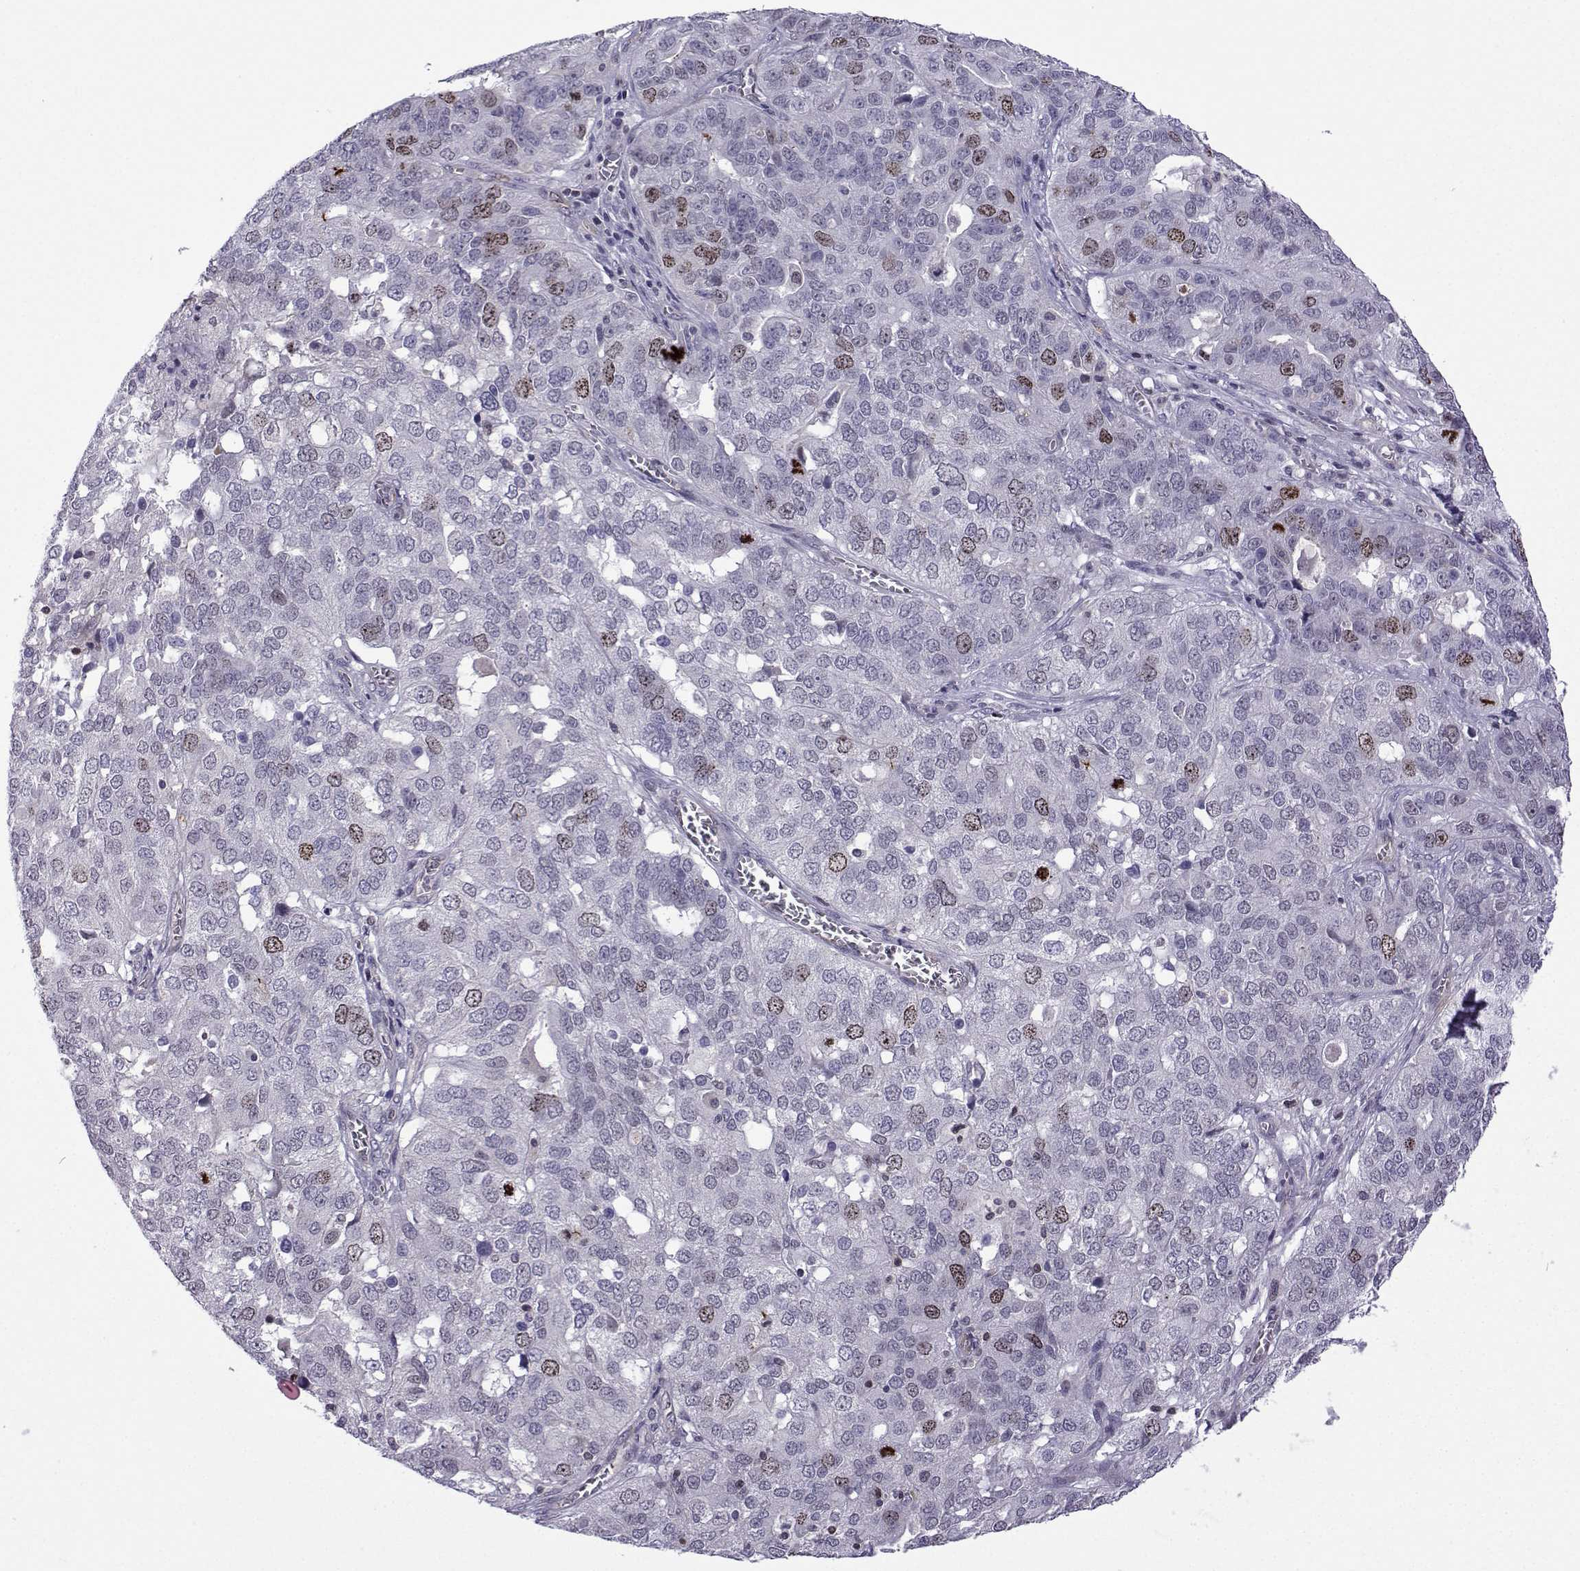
{"staining": {"intensity": "strong", "quantity": "<25%", "location": "nuclear"}, "tissue": "ovarian cancer", "cell_type": "Tumor cells", "image_type": "cancer", "snomed": [{"axis": "morphology", "description": "Carcinoma, endometroid"}, {"axis": "topography", "description": "Soft tissue"}, {"axis": "topography", "description": "Ovary"}], "caption": "A brown stain labels strong nuclear expression of a protein in ovarian cancer tumor cells. Using DAB (3,3'-diaminobenzidine) (brown) and hematoxylin (blue) stains, captured at high magnification using brightfield microscopy.", "gene": "INCENP", "patient": {"sex": "female", "age": 52}}